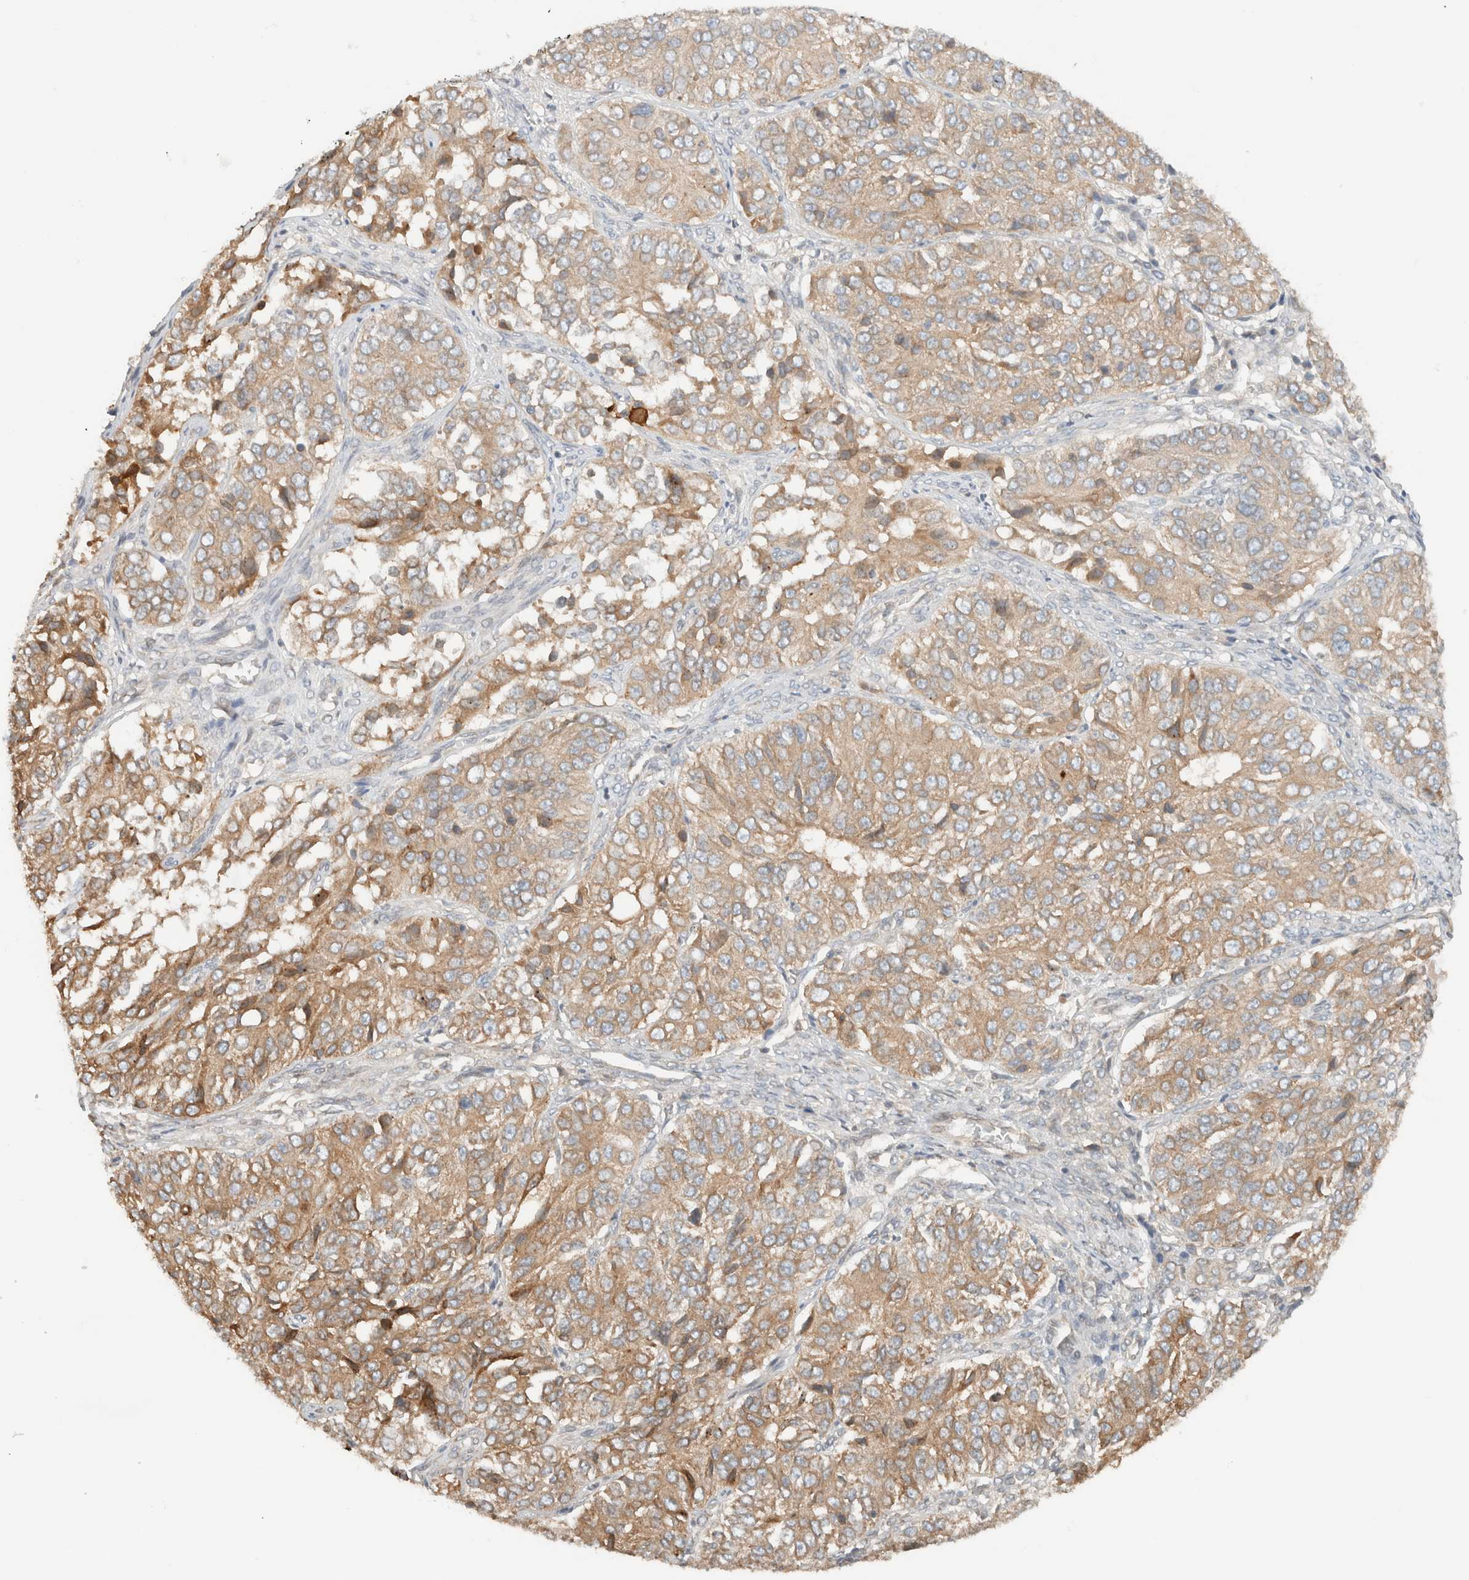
{"staining": {"intensity": "moderate", "quantity": ">75%", "location": "cytoplasmic/membranous"}, "tissue": "ovarian cancer", "cell_type": "Tumor cells", "image_type": "cancer", "snomed": [{"axis": "morphology", "description": "Carcinoma, endometroid"}, {"axis": "topography", "description": "Ovary"}], "caption": "Tumor cells demonstrate moderate cytoplasmic/membranous staining in about >75% of cells in endometroid carcinoma (ovarian). The protein is stained brown, and the nuclei are stained in blue (DAB IHC with brightfield microscopy, high magnification).", "gene": "ARFGEF2", "patient": {"sex": "female", "age": 51}}